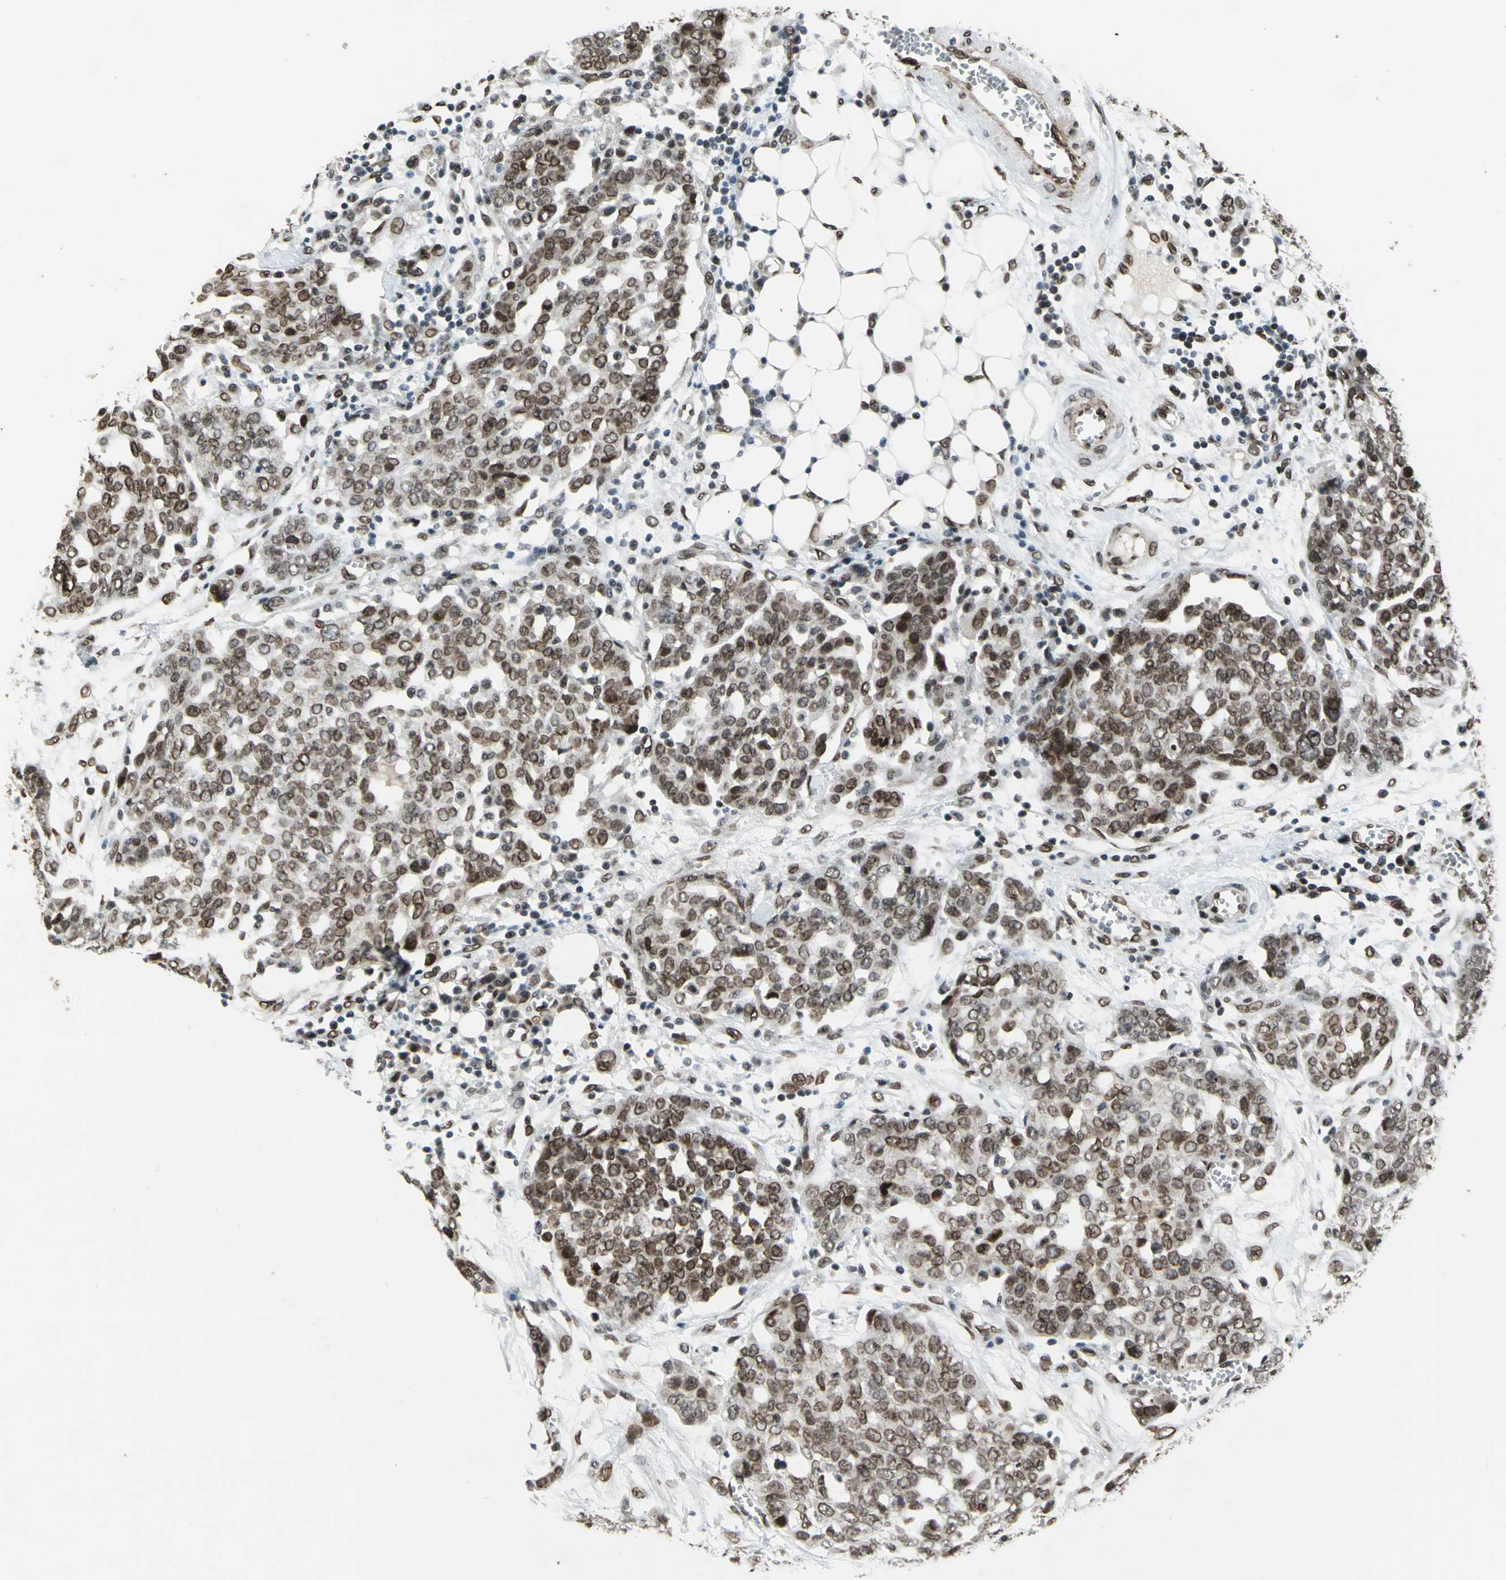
{"staining": {"intensity": "strong", "quantity": ">75%", "location": "cytoplasmic/membranous,nuclear"}, "tissue": "ovarian cancer", "cell_type": "Tumor cells", "image_type": "cancer", "snomed": [{"axis": "morphology", "description": "Cystadenocarcinoma, serous, NOS"}, {"axis": "topography", "description": "Soft tissue"}, {"axis": "topography", "description": "Ovary"}], "caption": "A high-resolution photomicrograph shows immunohistochemistry (IHC) staining of ovarian cancer, which exhibits strong cytoplasmic/membranous and nuclear staining in about >75% of tumor cells. (Stains: DAB (3,3'-diaminobenzidine) in brown, nuclei in blue, Microscopy: brightfield microscopy at high magnification).", "gene": "ISY1", "patient": {"sex": "female", "age": 57}}